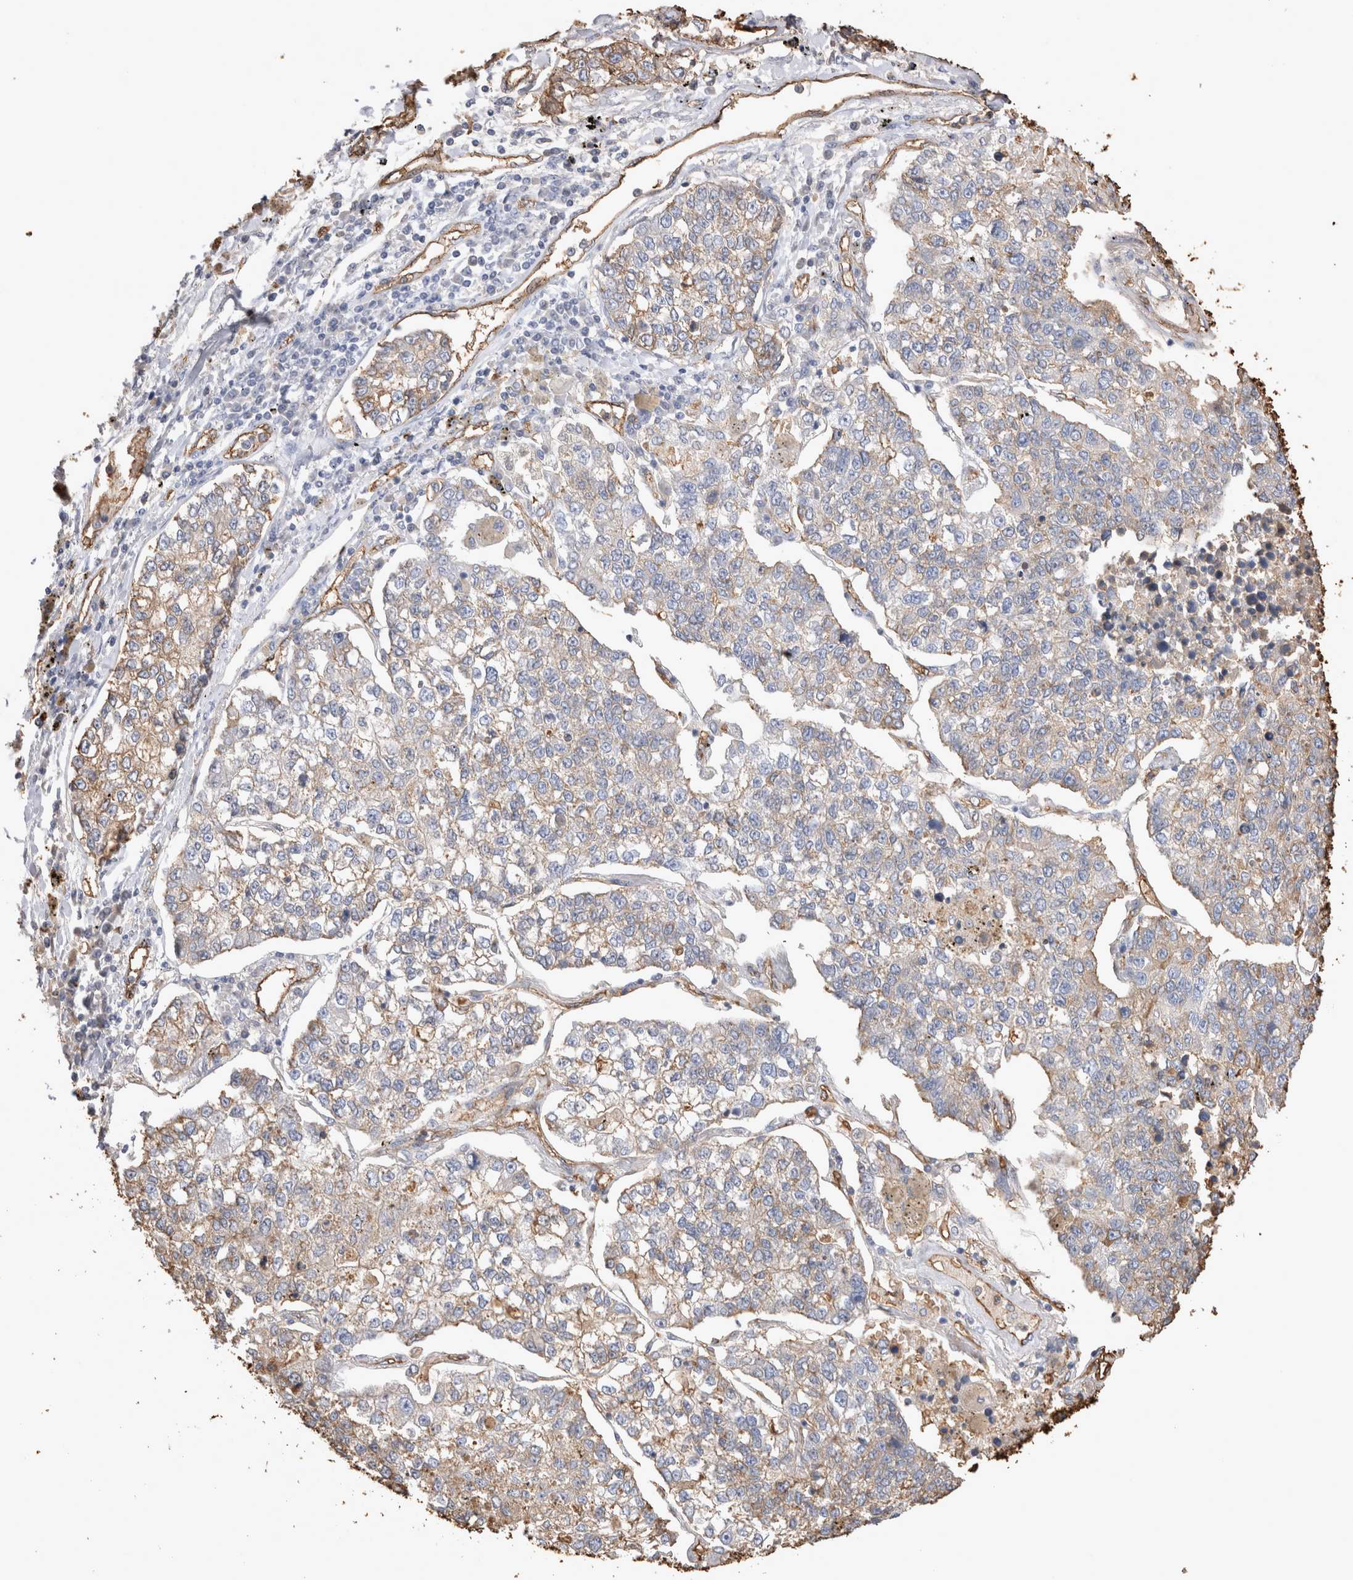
{"staining": {"intensity": "weak", "quantity": ">75%", "location": "cytoplasmic/membranous"}, "tissue": "lung cancer", "cell_type": "Tumor cells", "image_type": "cancer", "snomed": [{"axis": "morphology", "description": "Adenocarcinoma, NOS"}, {"axis": "topography", "description": "Lung"}], "caption": "Lung adenocarcinoma stained with DAB immunohistochemistry (IHC) exhibits low levels of weak cytoplasmic/membranous staining in about >75% of tumor cells.", "gene": "IL17RC", "patient": {"sex": "male", "age": 49}}